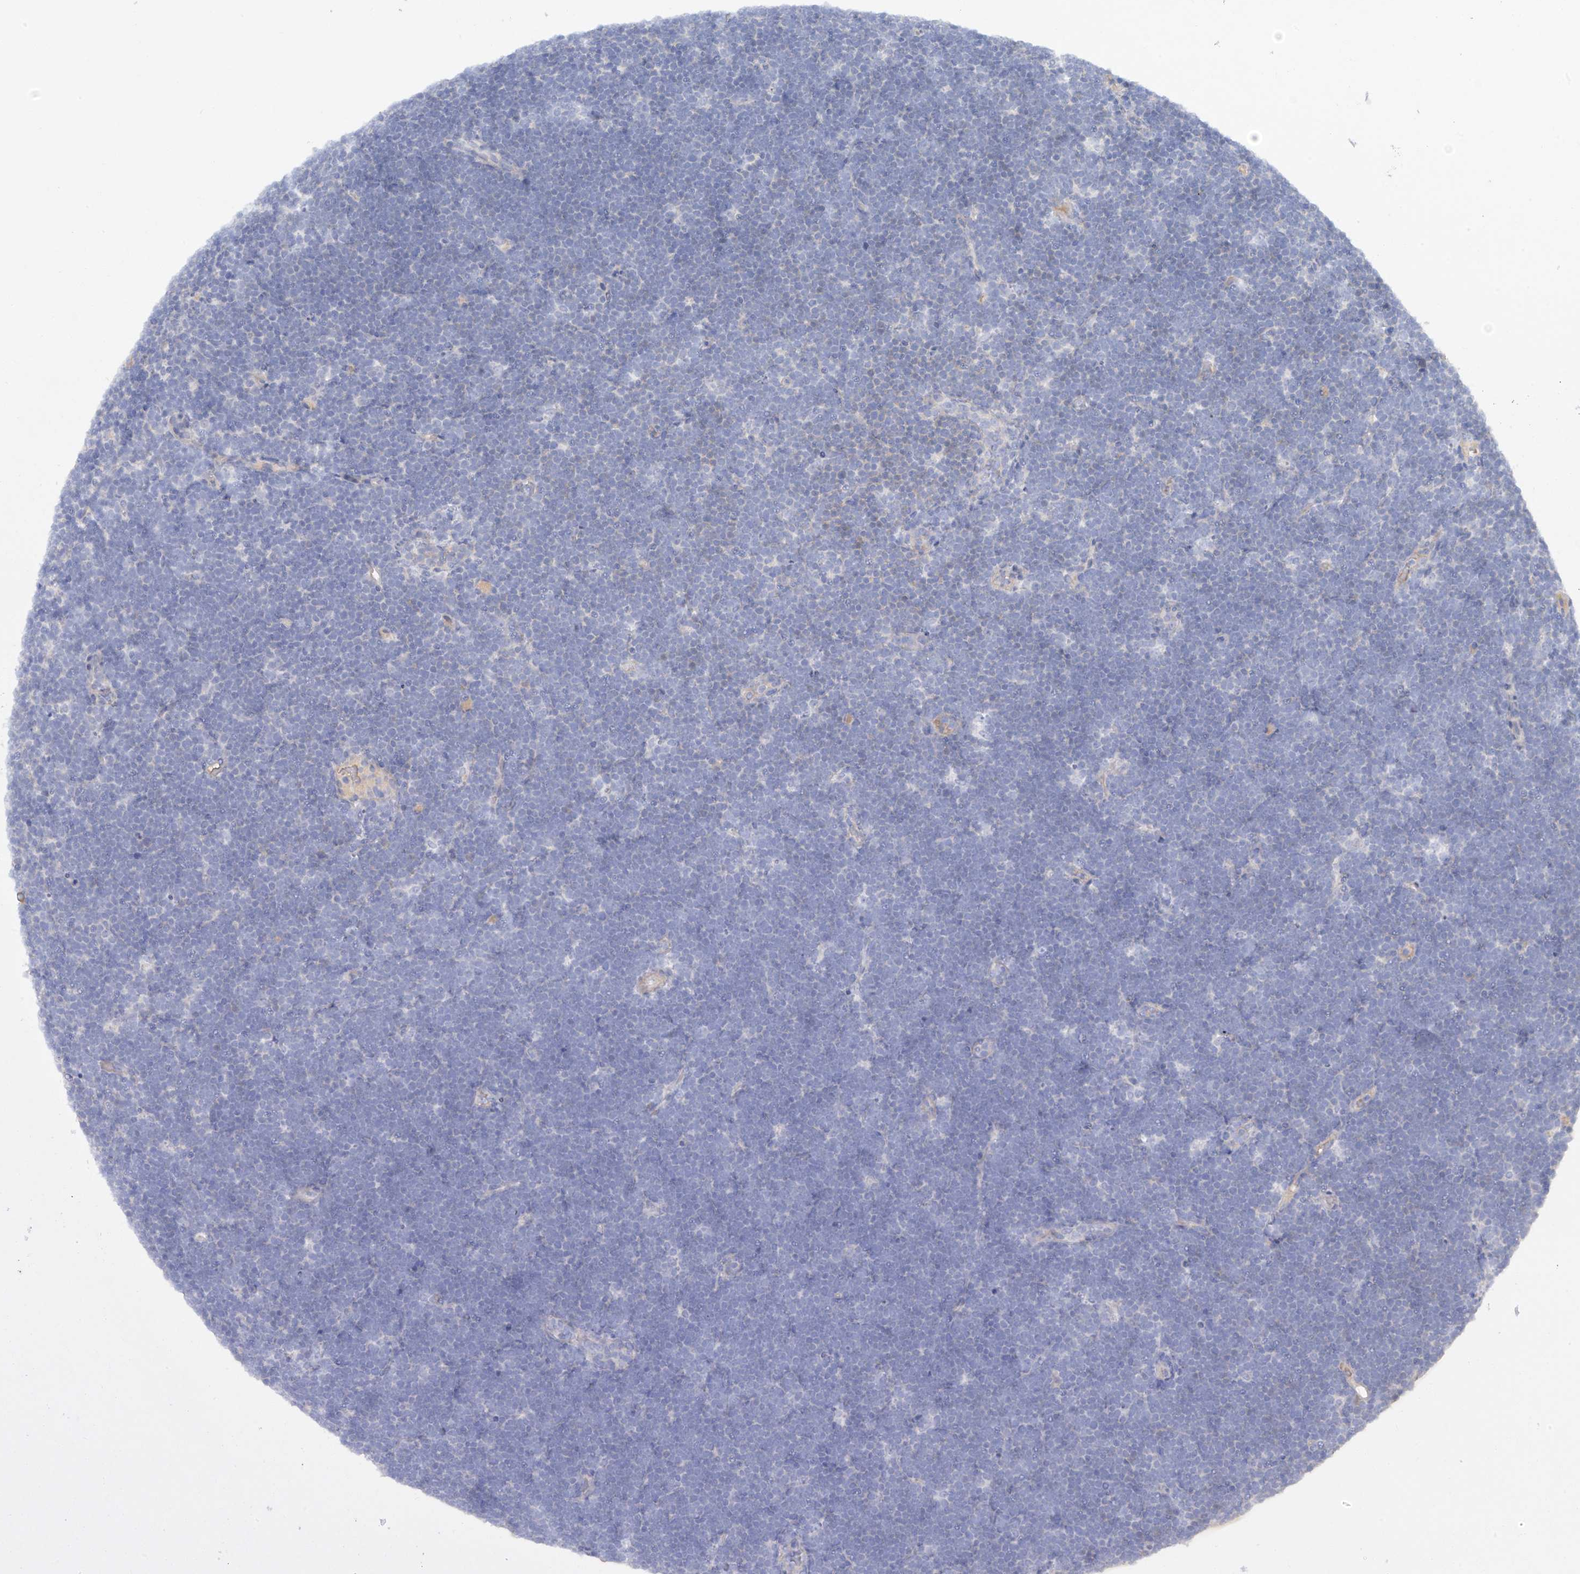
{"staining": {"intensity": "negative", "quantity": "none", "location": "none"}, "tissue": "lymphoma", "cell_type": "Tumor cells", "image_type": "cancer", "snomed": [{"axis": "morphology", "description": "Malignant lymphoma, non-Hodgkin's type, High grade"}, {"axis": "topography", "description": "Lymph node"}], "caption": "The immunohistochemistry (IHC) micrograph has no significant expression in tumor cells of lymphoma tissue.", "gene": "PRSS12", "patient": {"sex": "male", "age": 13}}